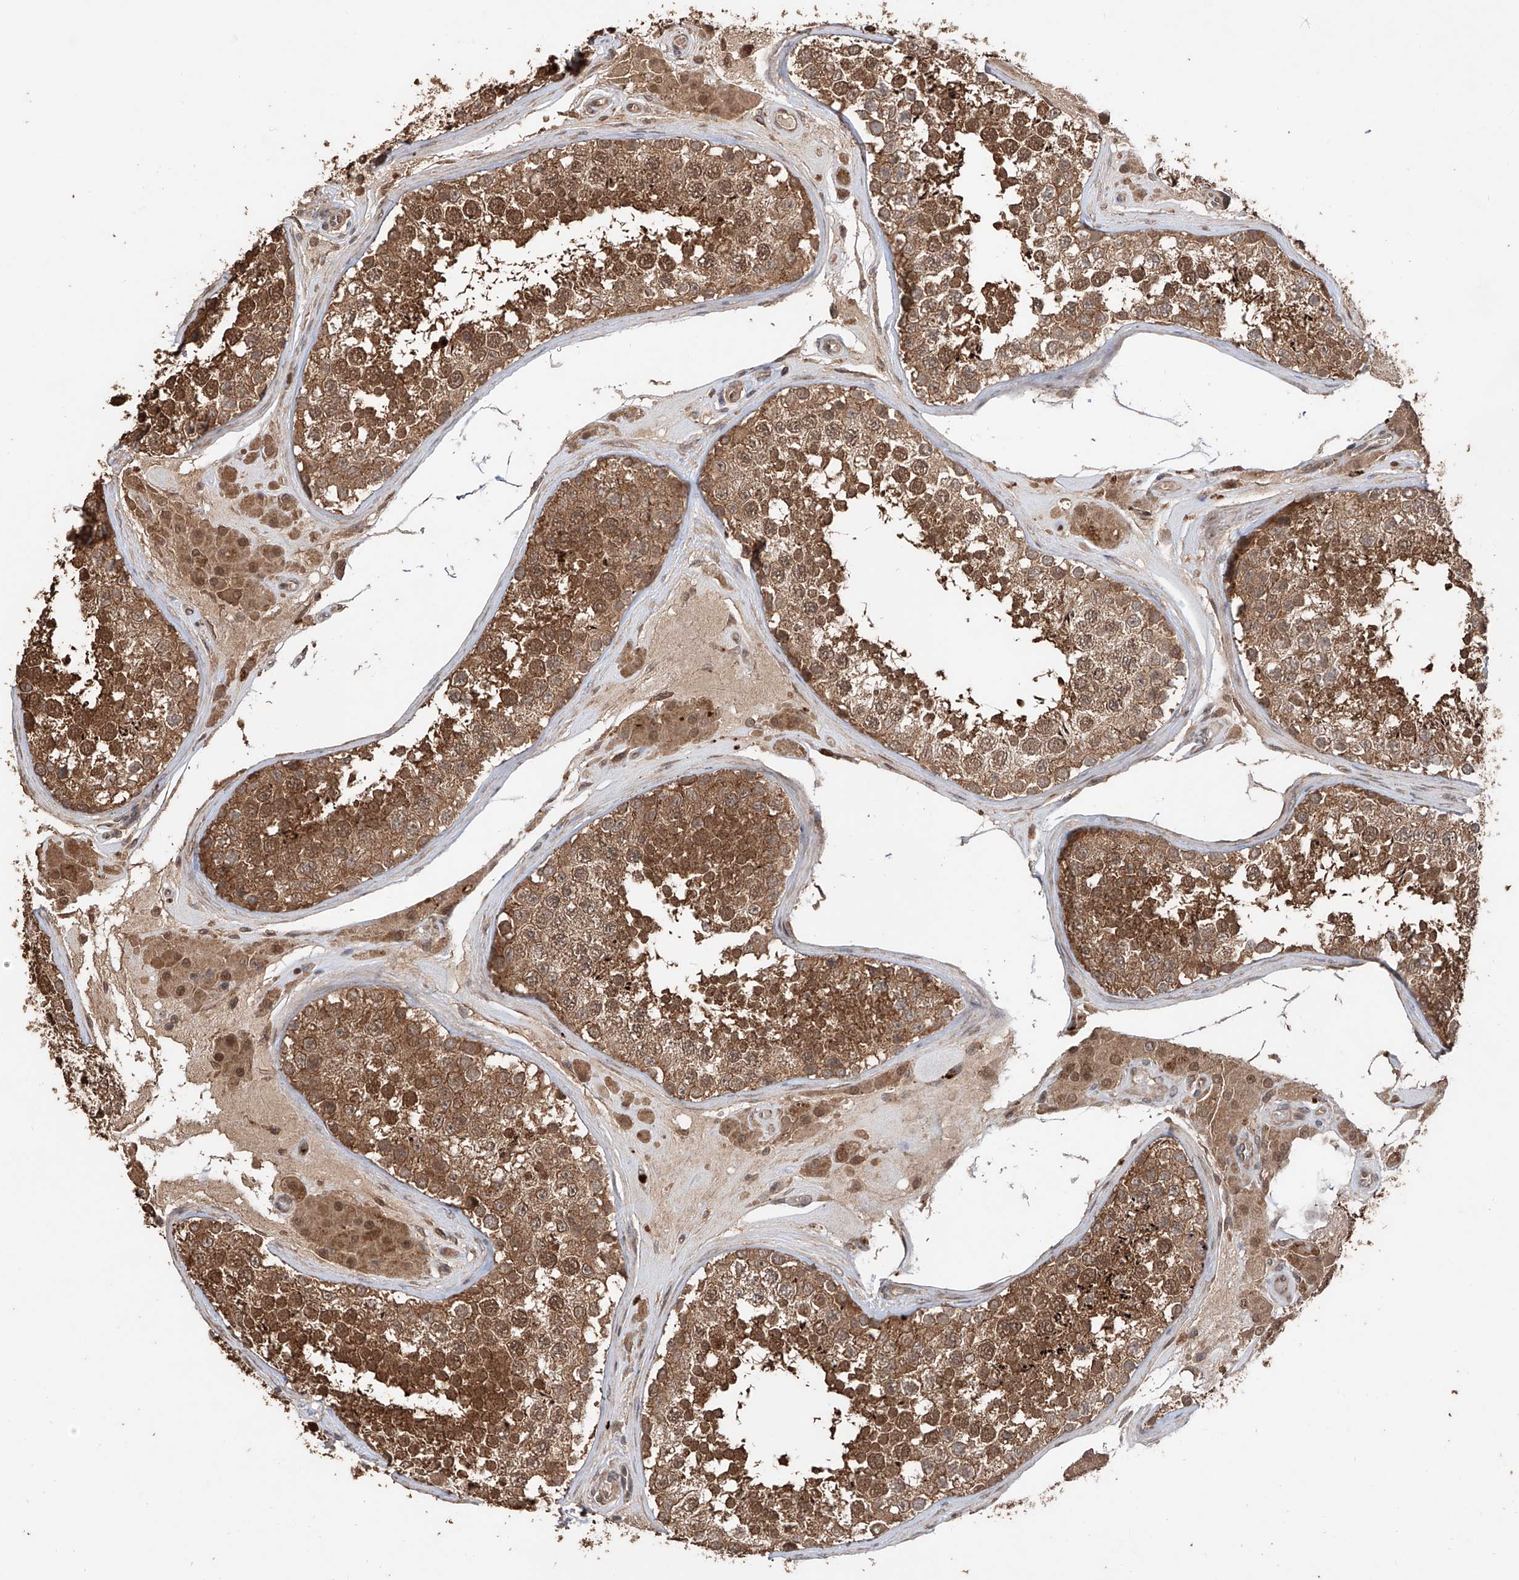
{"staining": {"intensity": "strong", "quantity": ">75%", "location": "cytoplasmic/membranous,nuclear"}, "tissue": "testis", "cell_type": "Cells in seminiferous ducts", "image_type": "normal", "snomed": [{"axis": "morphology", "description": "Normal tissue, NOS"}, {"axis": "topography", "description": "Testis"}], "caption": "Cells in seminiferous ducts display high levels of strong cytoplasmic/membranous,nuclear expression in about >75% of cells in normal testis. (DAB (3,3'-diaminobenzidine) IHC with brightfield microscopy, high magnification).", "gene": "FAM135A", "patient": {"sex": "male", "age": 46}}